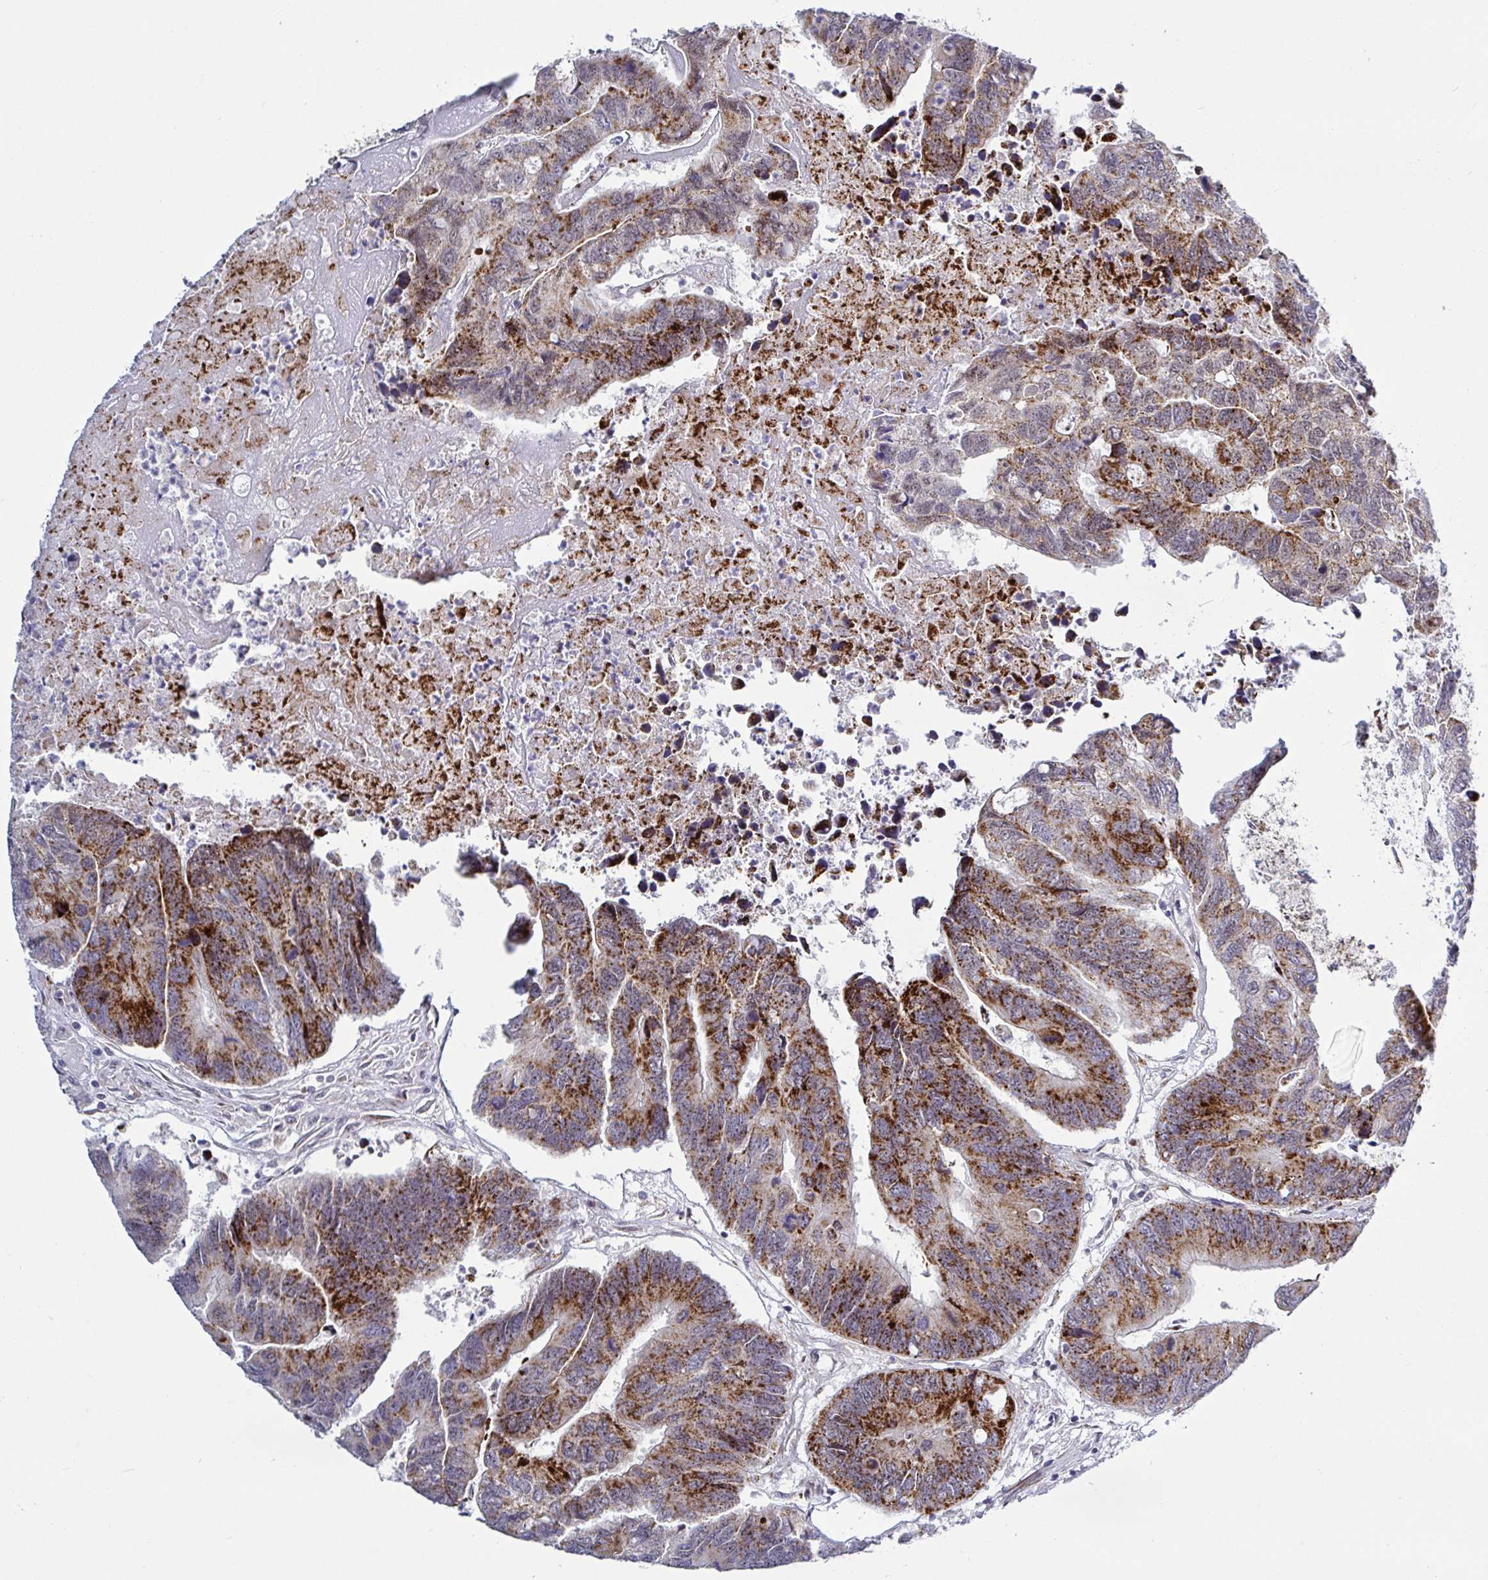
{"staining": {"intensity": "moderate", "quantity": ">75%", "location": "cytoplasmic/membranous"}, "tissue": "colorectal cancer", "cell_type": "Tumor cells", "image_type": "cancer", "snomed": [{"axis": "morphology", "description": "Adenocarcinoma, NOS"}, {"axis": "topography", "description": "Colon"}], "caption": "Immunohistochemical staining of human adenocarcinoma (colorectal) demonstrates medium levels of moderate cytoplasmic/membranous protein expression in about >75% of tumor cells.", "gene": "DZIP1", "patient": {"sex": "female", "age": 67}}